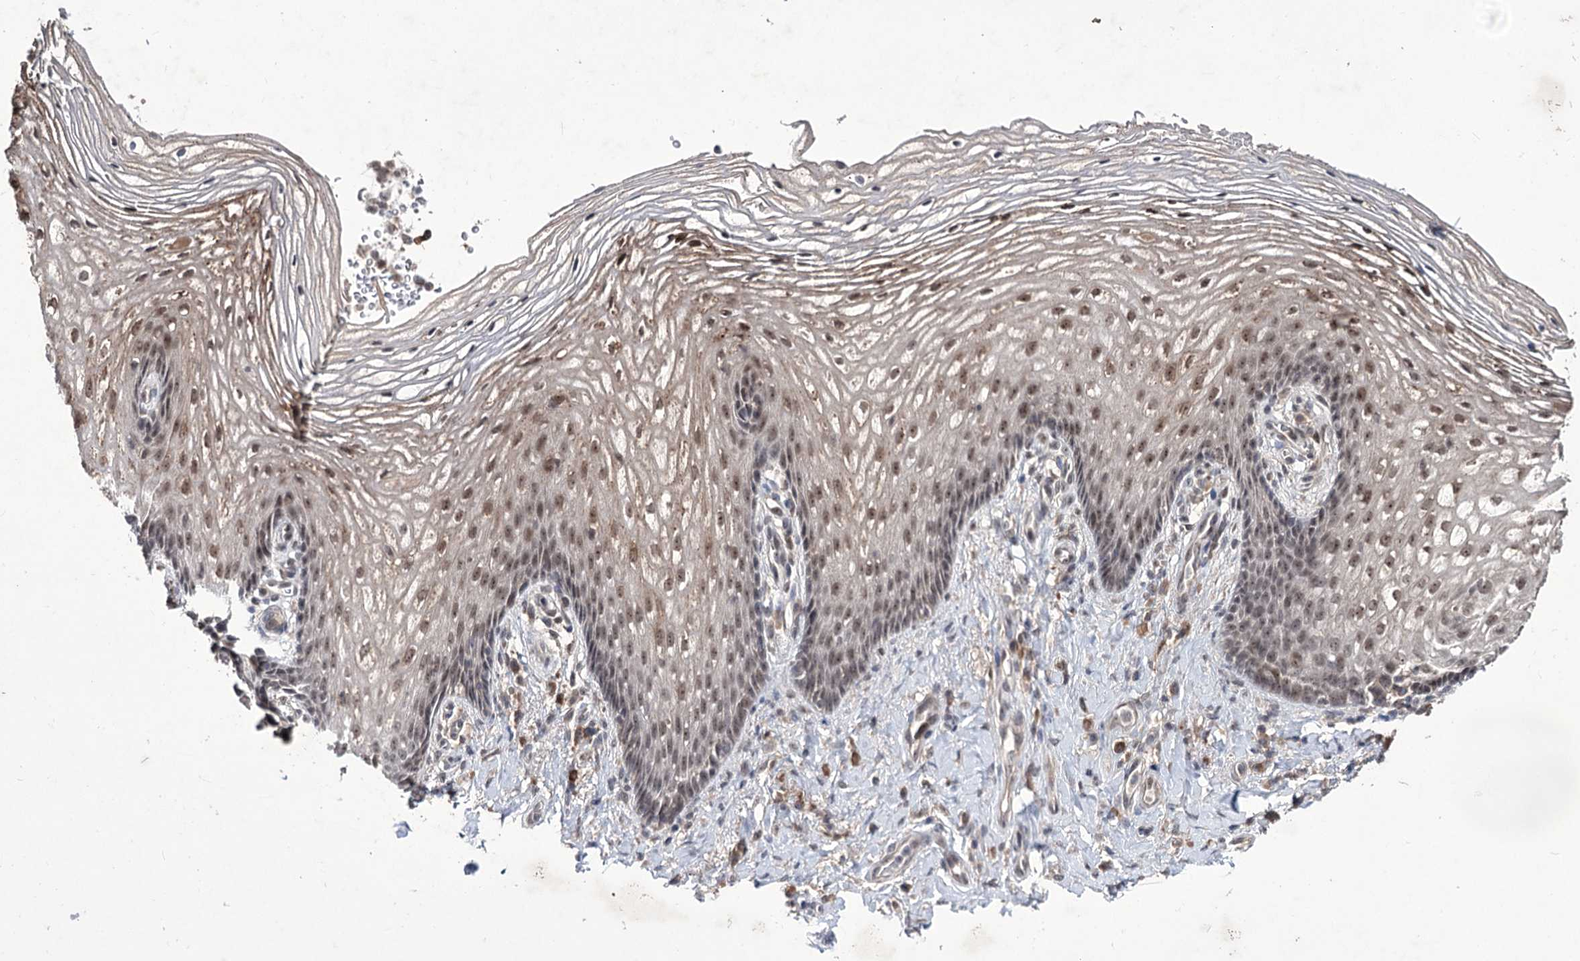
{"staining": {"intensity": "moderate", "quantity": ">75%", "location": "nuclear"}, "tissue": "vagina", "cell_type": "Squamous epithelial cells", "image_type": "normal", "snomed": [{"axis": "morphology", "description": "Normal tissue, NOS"}, {"axis": "topography", "description": "Vagina"}], "caption": "IHC image of benign vagina: vagina stained using IHC reveals medium levels of moderate protein expression localized specifically in the nuclear of squamous epithelial cells, appearing as a nuclear brown color.", "gene": "VGLL4", "patient": {"sex": "female", "age": 60}}